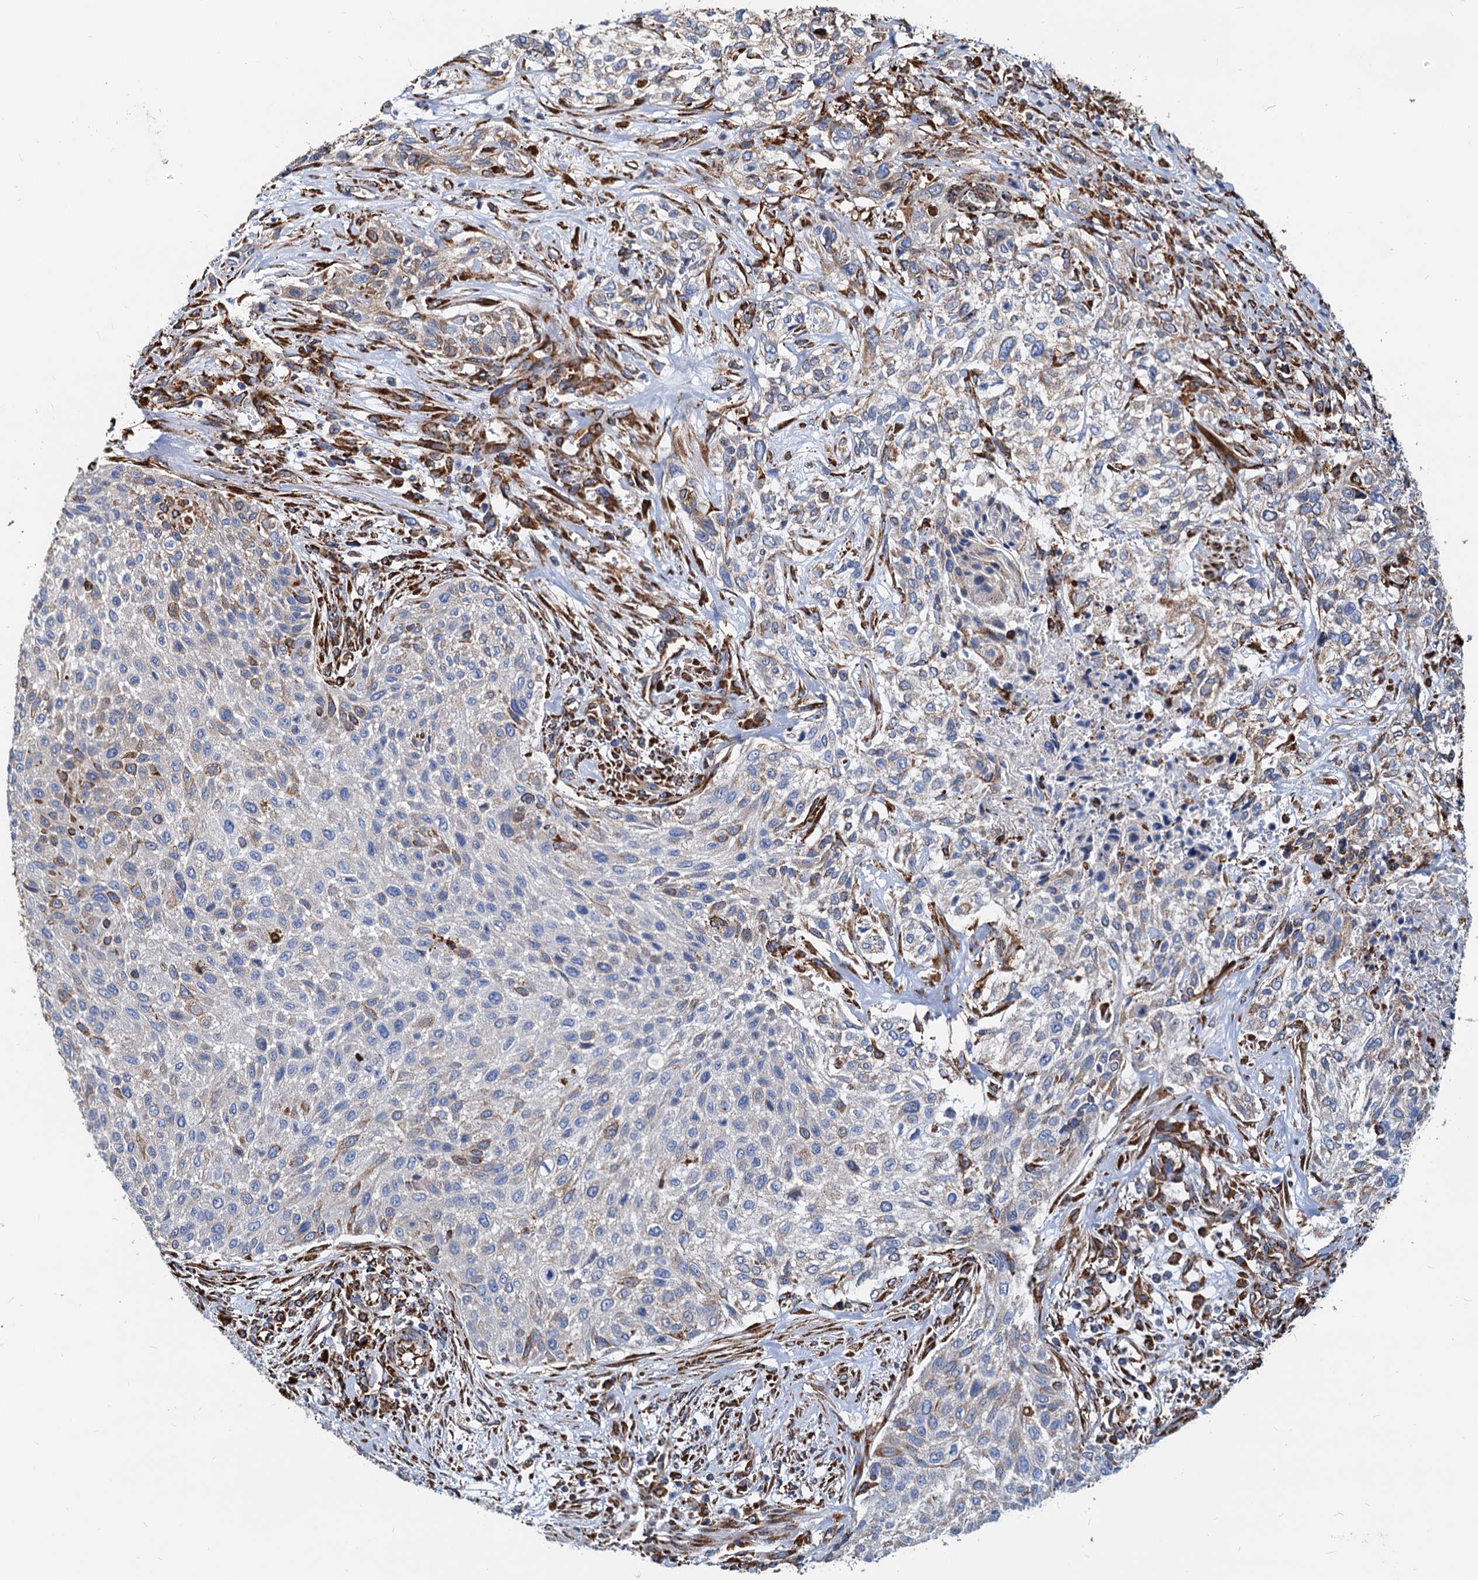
{"staining": {"intensity": "weak", "quantity": "<25%", "location": "cytoplasmic/membranous"}, "tissue": "urothelial cancer", "cell_type": "Tumor cells", "image_type": "cancer", "snomed": [{"axis": "morphology", "description": "Normal tissue, NOS"}, {"axis": "morphology", "description": "Urothelial carcinoma, NOS"}, {"axis": "topography", "description": "Urinary bladder"}, {"axis": "topography", "description": "Peripheral nerve tissue"}], "caption": "High power microscopy micrograph of an immunohistochemistry (IHC) histopathology image of transitional cell carcinoma, revealing no significant positivity in tumor cells. The staining is performed using DAB (3,3'-diaminobenzidine) brown chromogen with nuclei counter-stained in using hematoxylin.", "gene": "HSPA5", "patient": {"sex": "male", "age": 35}}